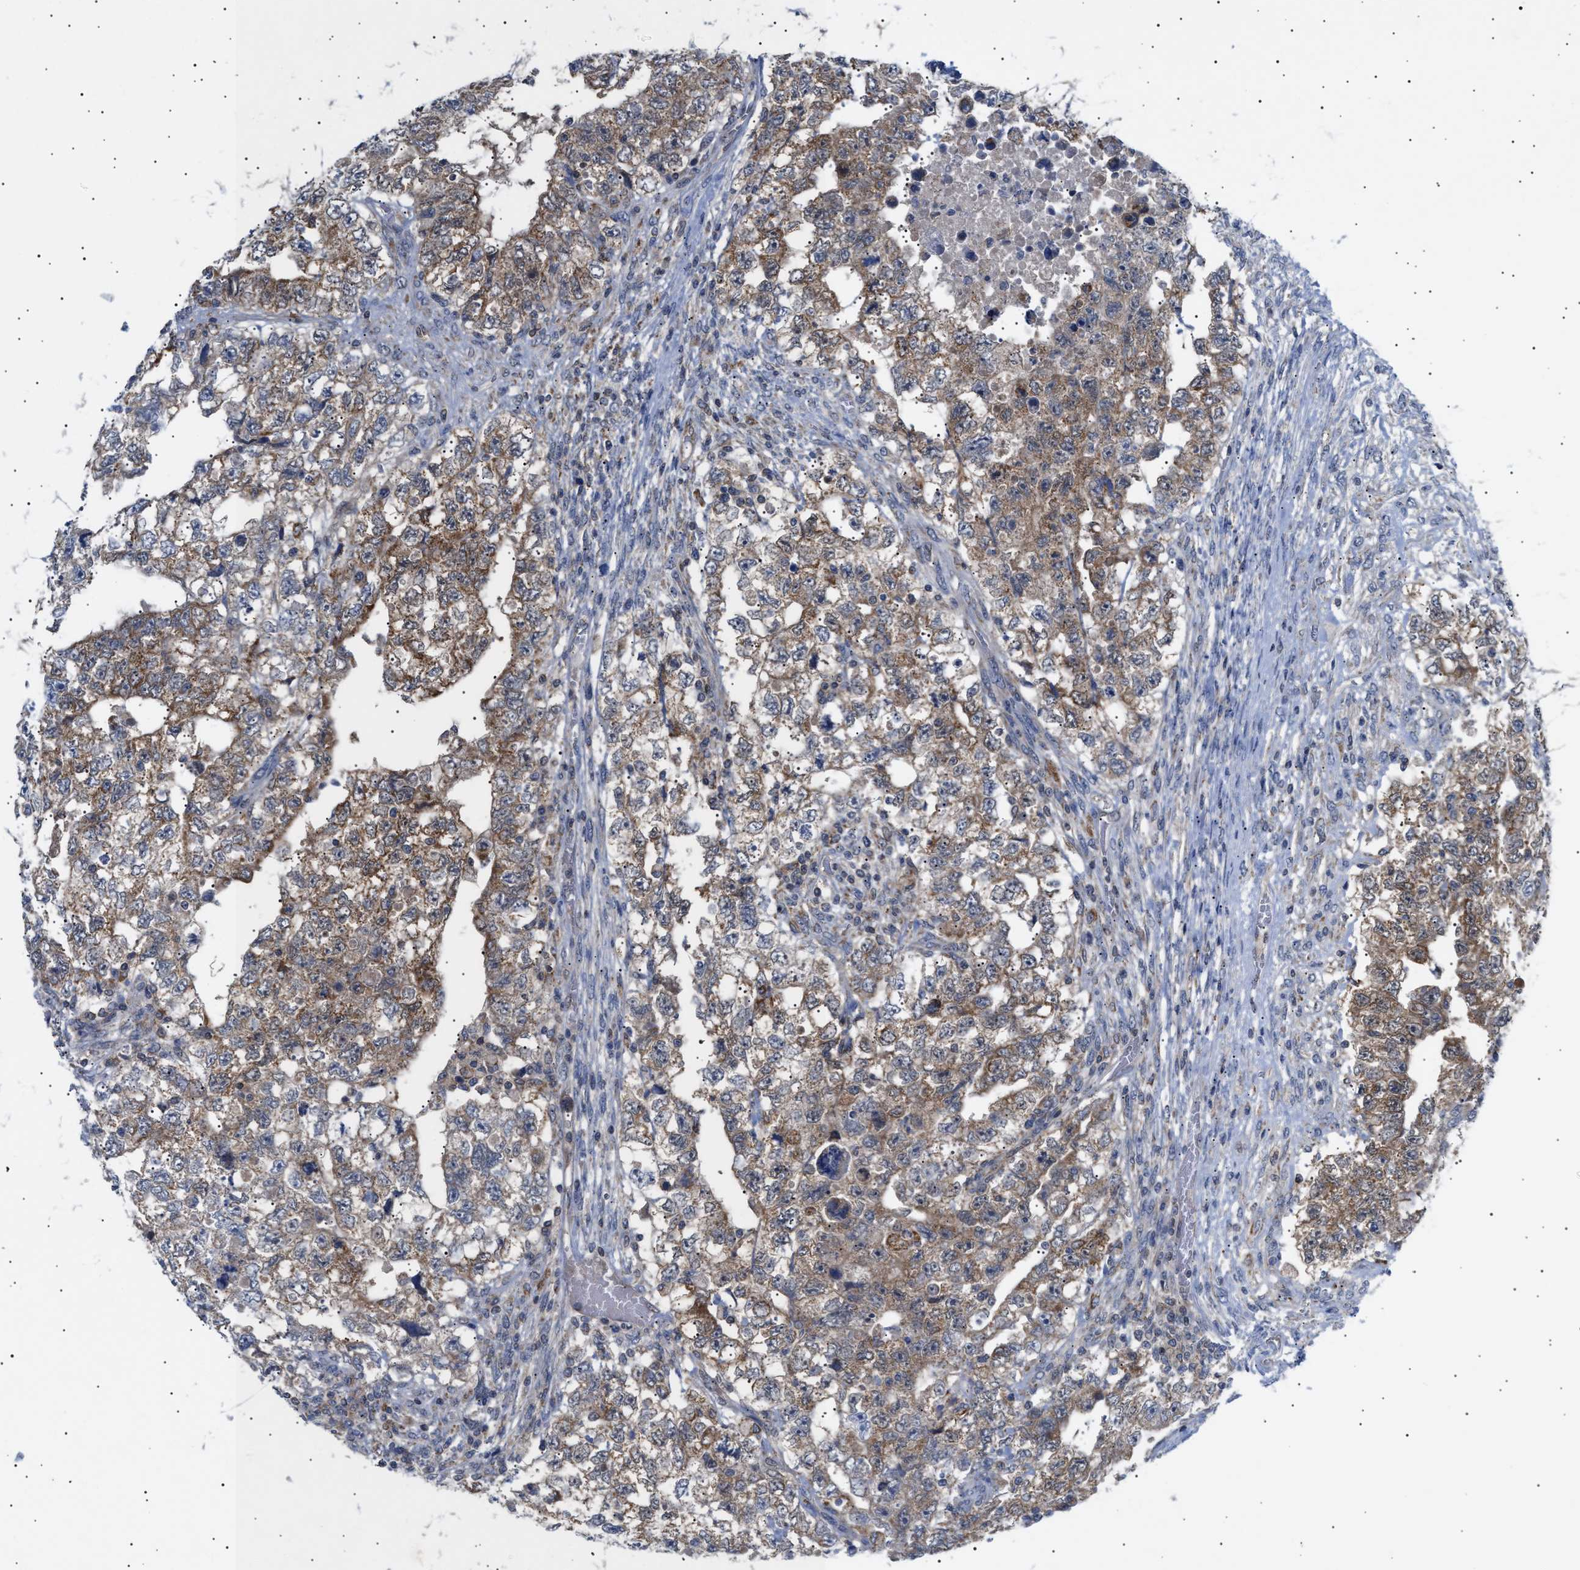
{"staining": {"intensity": "moderate", "quantity": ">75%", "location": "cytoplasmic/membranous"}, "tissue": "testis cancer", "cell_type": "Tumor cells", "image_type": "cancer", "snomed": [{"axis": "morphology", "description": "Carcinoma, Embryonal, NOS"}, {"axis": "topography", "description": "Testis"}], "caption": "Embryonal carcinoma (testis) was stained to show a protein in brown. There is medium levels of moderate cytoplasmic/membranous positivity in approximately >75% of tumor cells.", "gene": "SIRT5", "patient": {"sex": "male", "age": 36}}